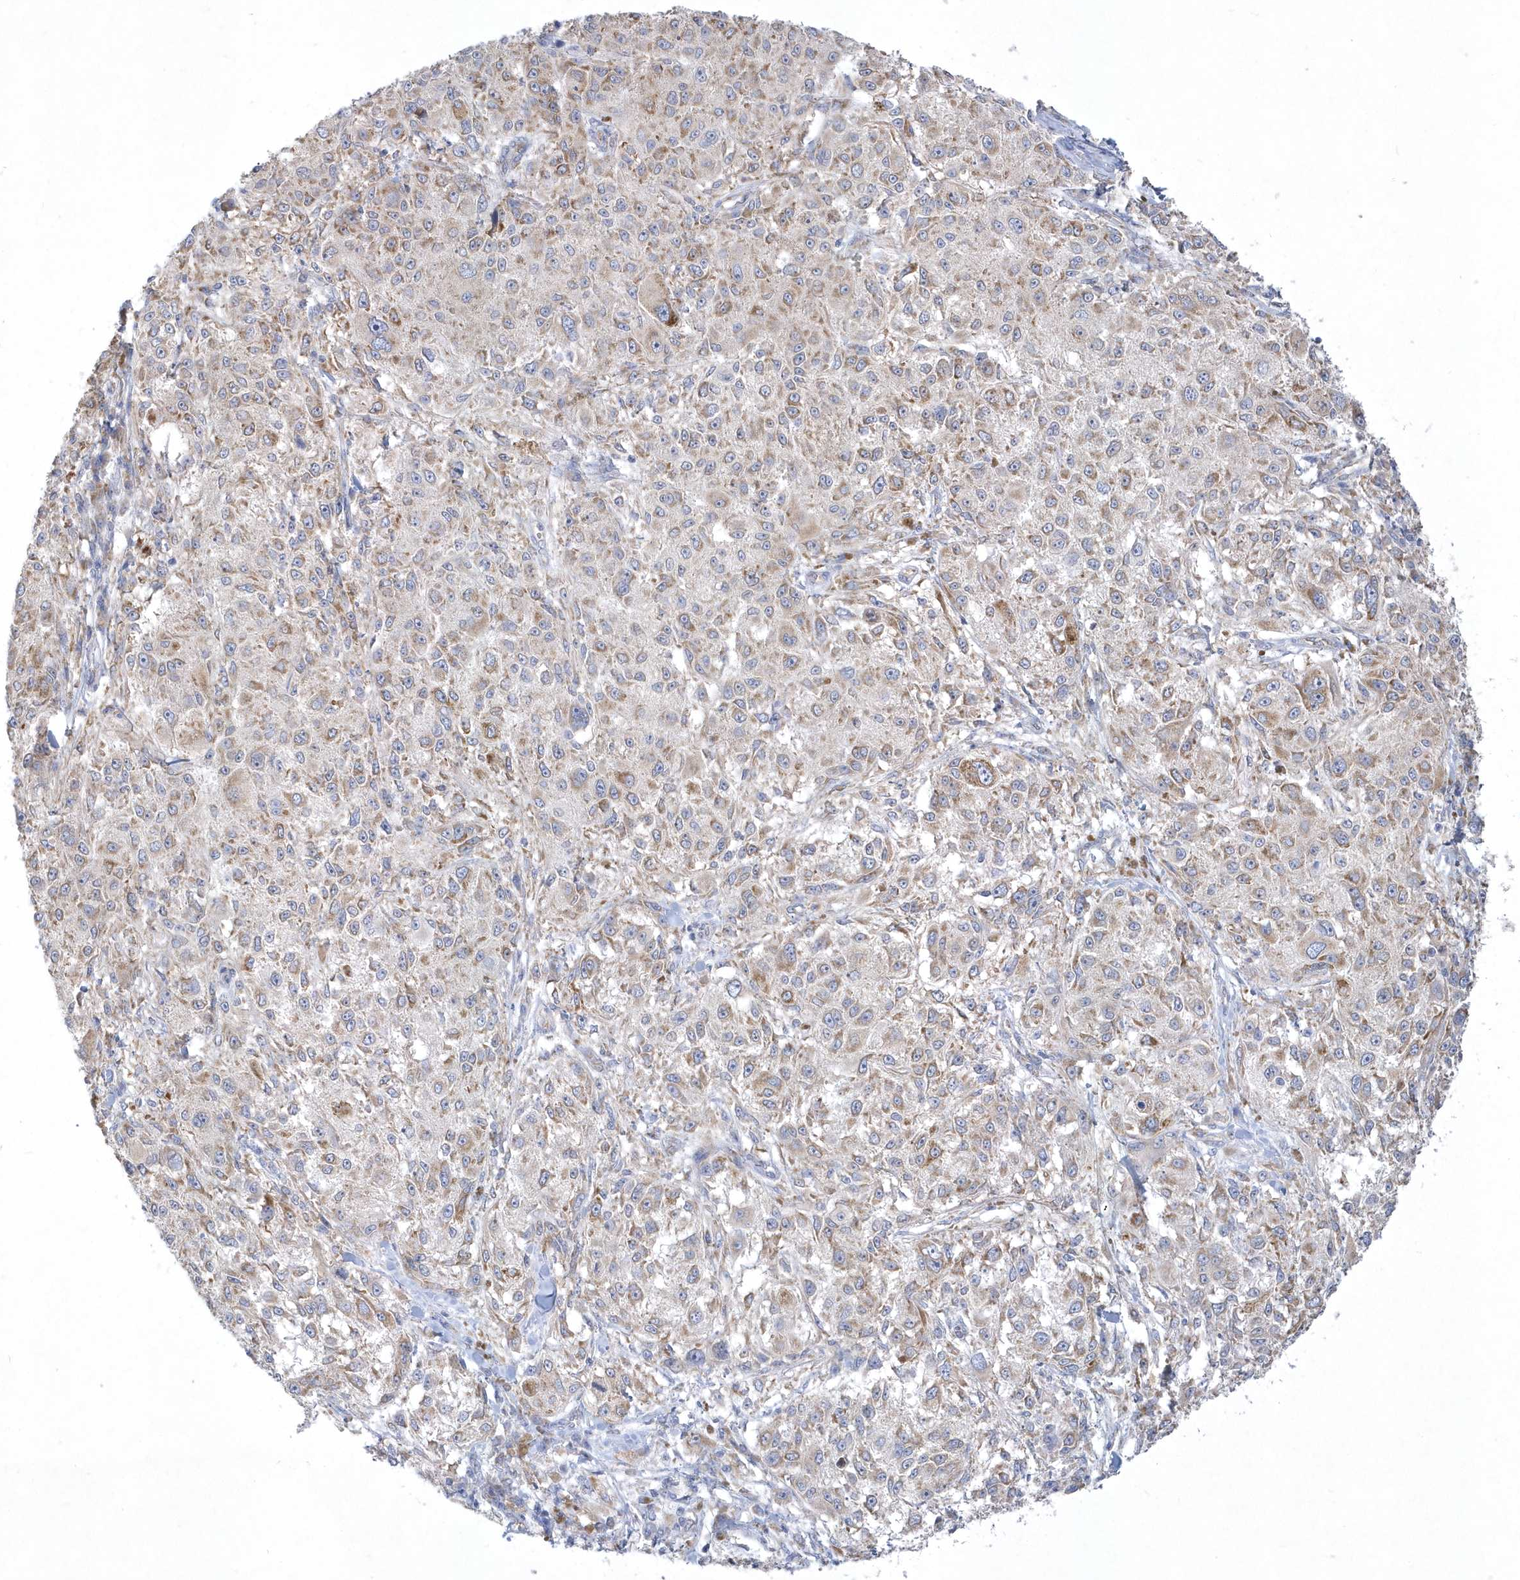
{"staining": {"intensity": "weak", "quantity": ">75%", "location": "cytoplasmic/membranous"}, "tissue": "melanoma", "cell_type": "Tumor cells", "image_type": "cancer", "snomed": [{"axis": "morphology", "description": "Necrosis, NOS"}, {"axis": "morphology", "description": "Malignant melanoma, NOS"}, {"axis": "topography", "description": "Skin"}], "caption": "Tumor cells exhibit low levels of weak cytoplasmic/membranous positivity in approximately >75% of cells in malignant melanoma.", "gene": "DGAT1", "patient": {"sex": "female", "age": 87}}